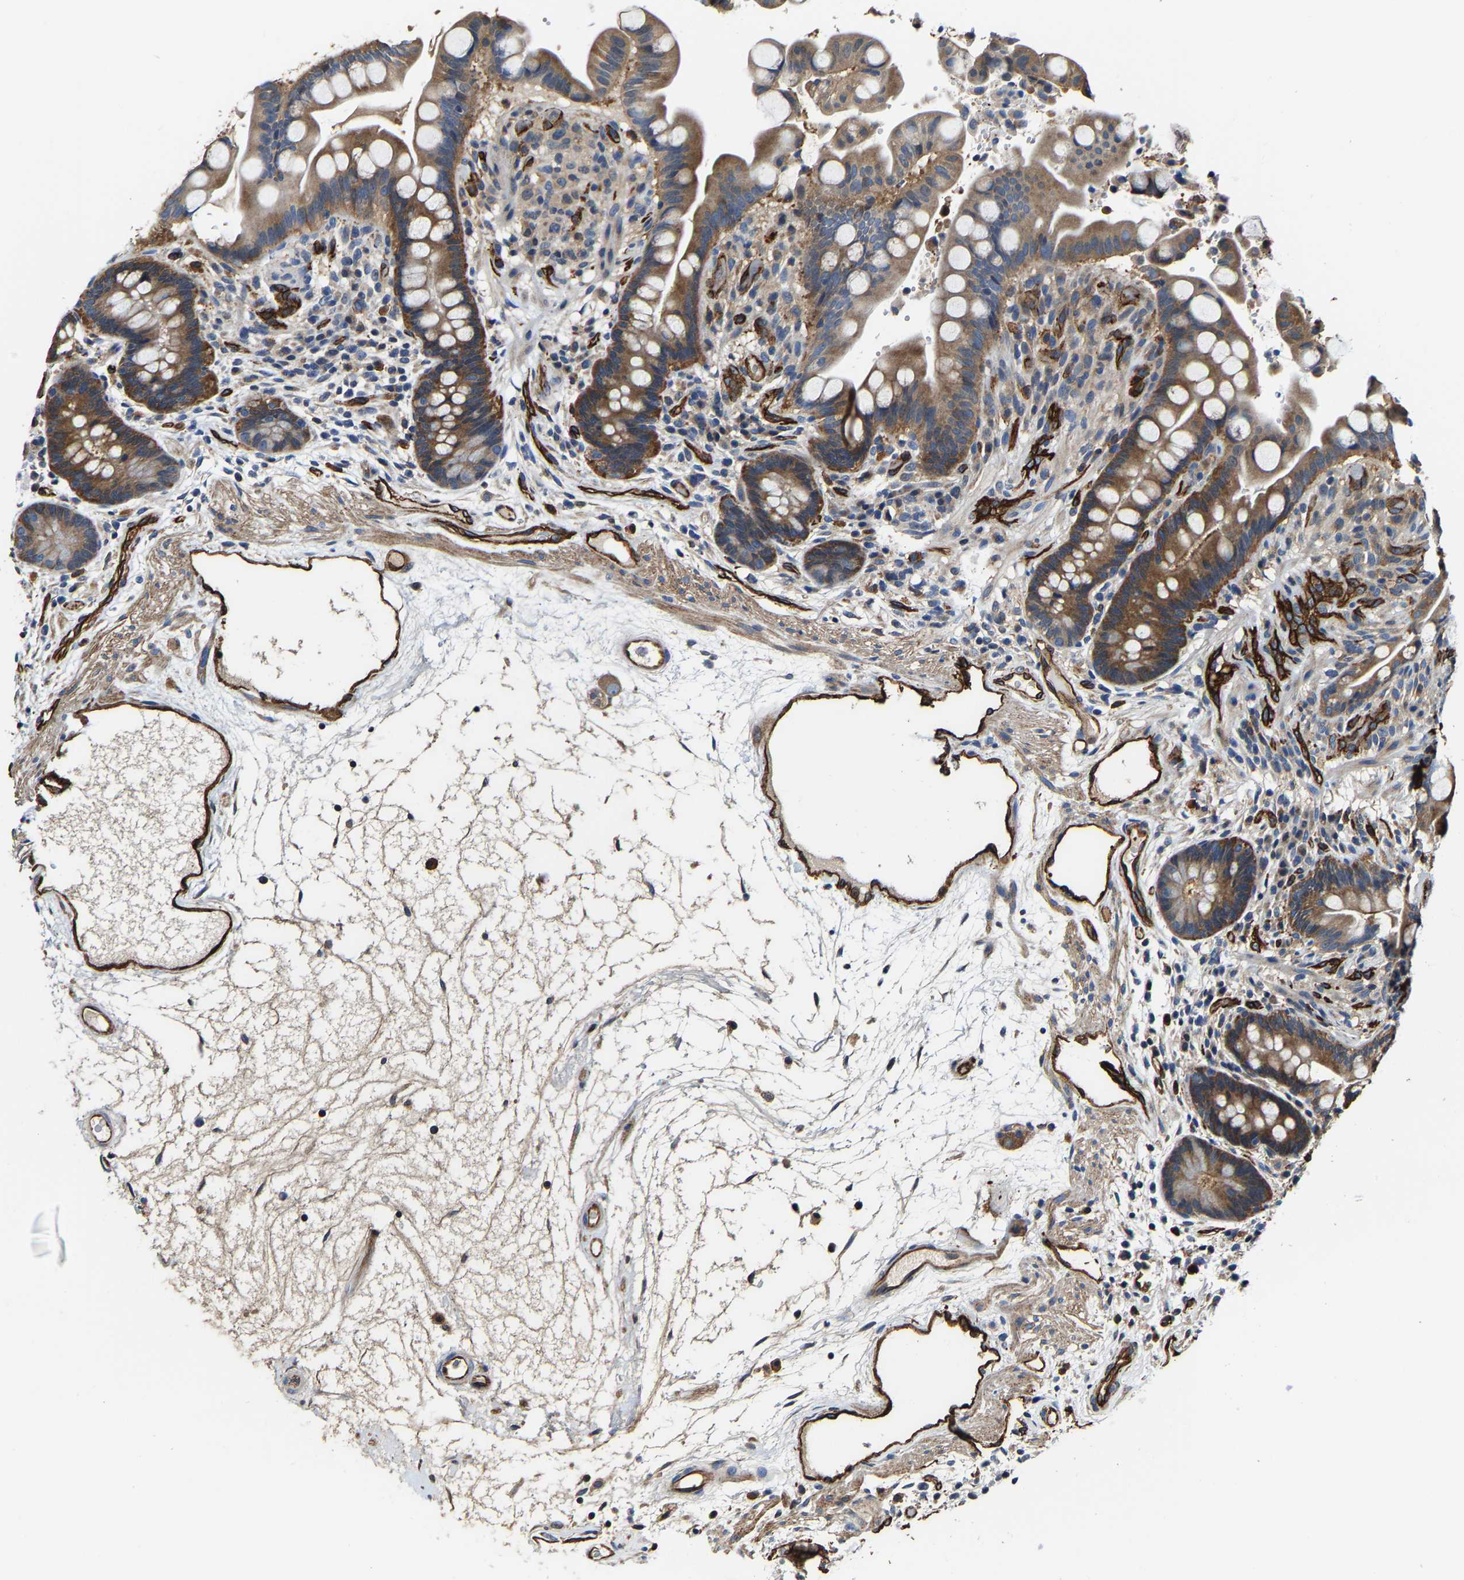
{"staining": {"intensity": "strong", "quantity": ">75%", "location": "cytoplasmic/membranous"}, "tissue": "colon", "cell_type": "Endothelial cells", "image_type": "normal", "snomed": [{"axis": "morphology", "description": "Normal tissue, NOS"}, {"axis": "topography", "description": "Colon"}], "caption": "A micrograph of human colon stained for a protein reveals strong cytoplasmic/membranous brown staining in endothelial cells. The protein is stained brown, and the nuclei are stained in blue (DAB IHC with brightfield microscopy, high magnification).", "gene": "GFRA3", "patient": {"sex": "male", "age": 73}}